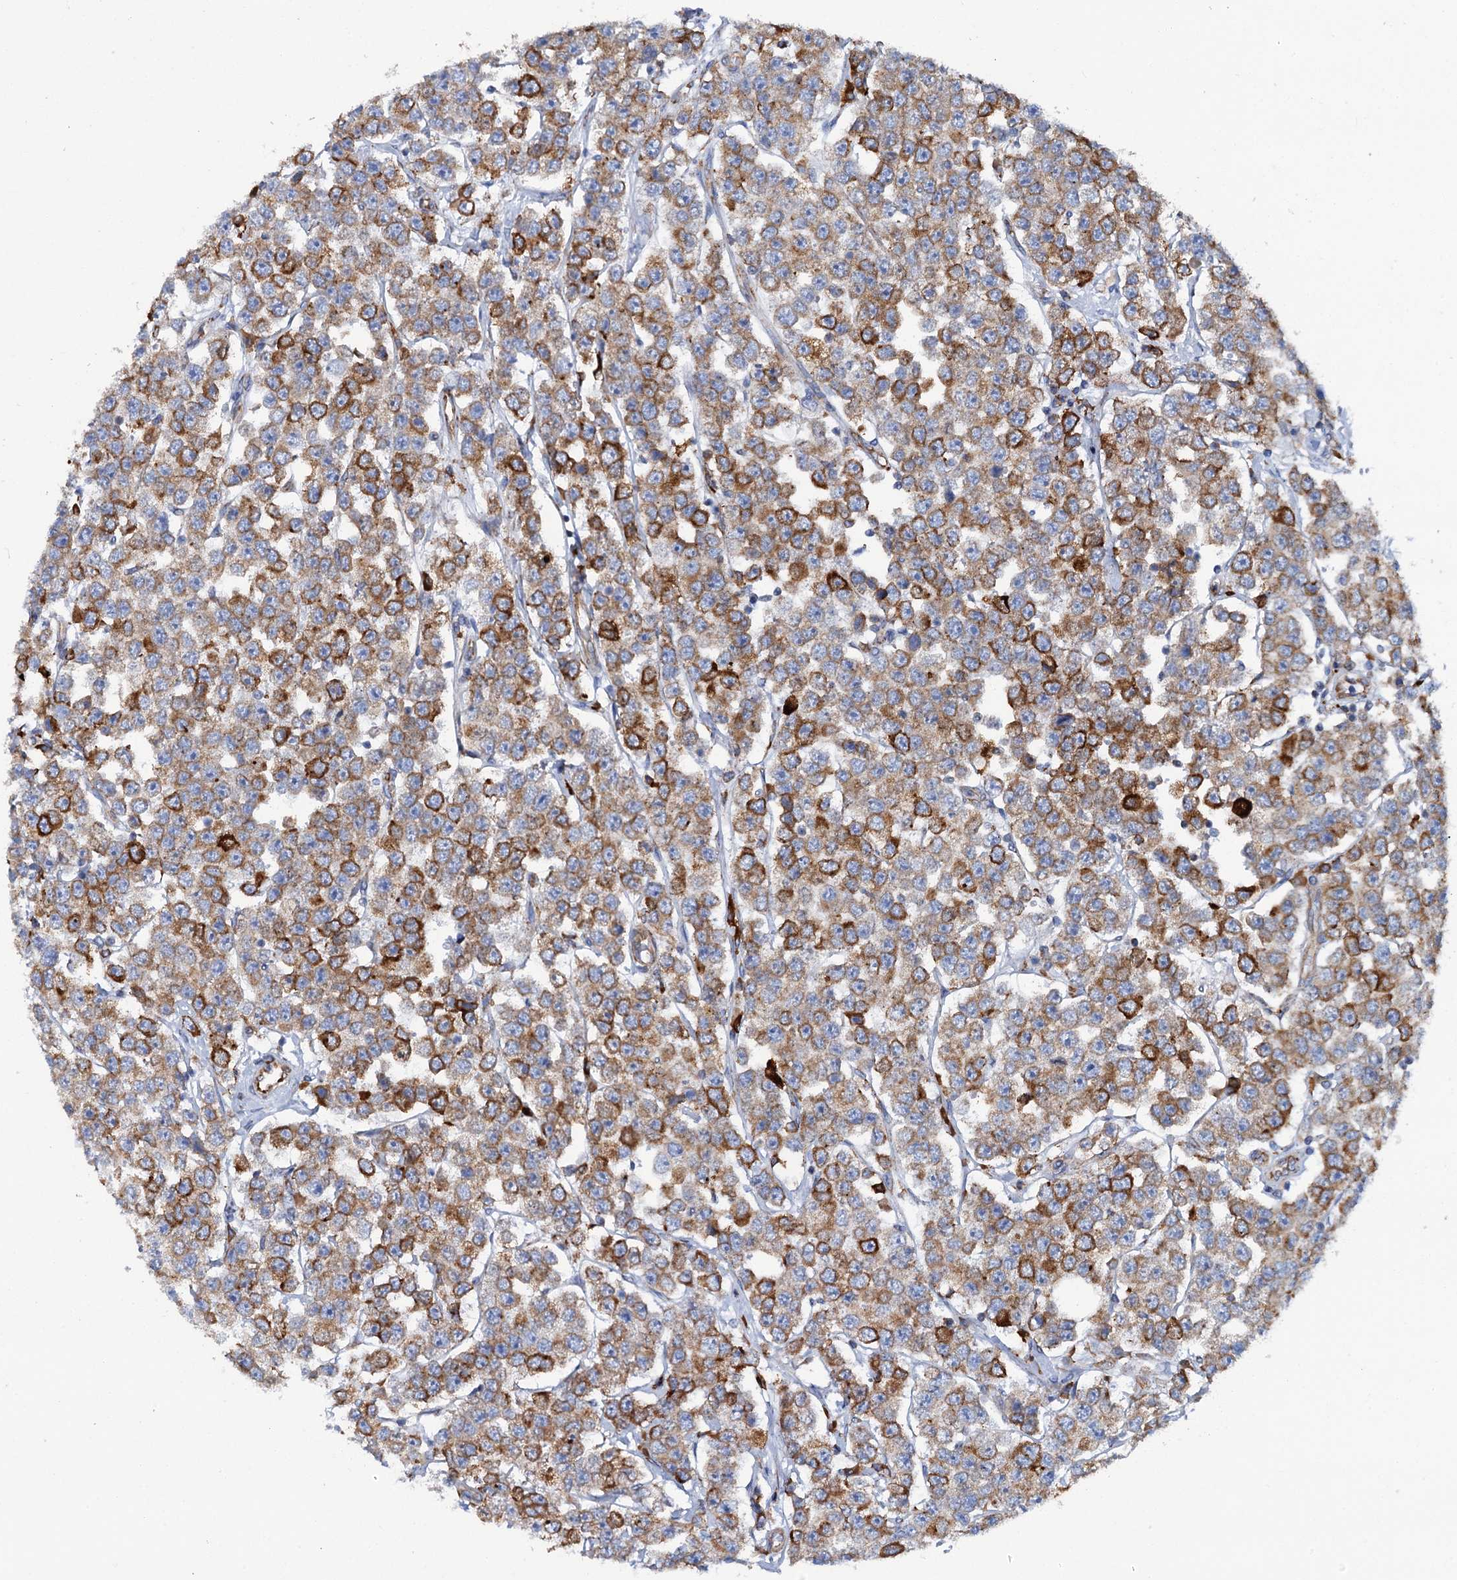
{"staining": {"intensity": "strong", "quantity": ">75%", "location": "cytoplasmic/membranous"}, "tissue": "testis cancer", "cell_type": "Tumor cells", "image_type": "cancer", "snomed": [{"axis": "morphology", "description": "Seminoma, NOS"}, {"axis": "topography", "description": "Testis"}], "caption": "The photomicrograph reveals immunohistochemical staining of testis seminoma. There is strong cytoplasmic/membranous expression is seen in approximately >75% of tumor cells.", "gene": "SHE", "patient": {"sex": "male", "age": 28}}